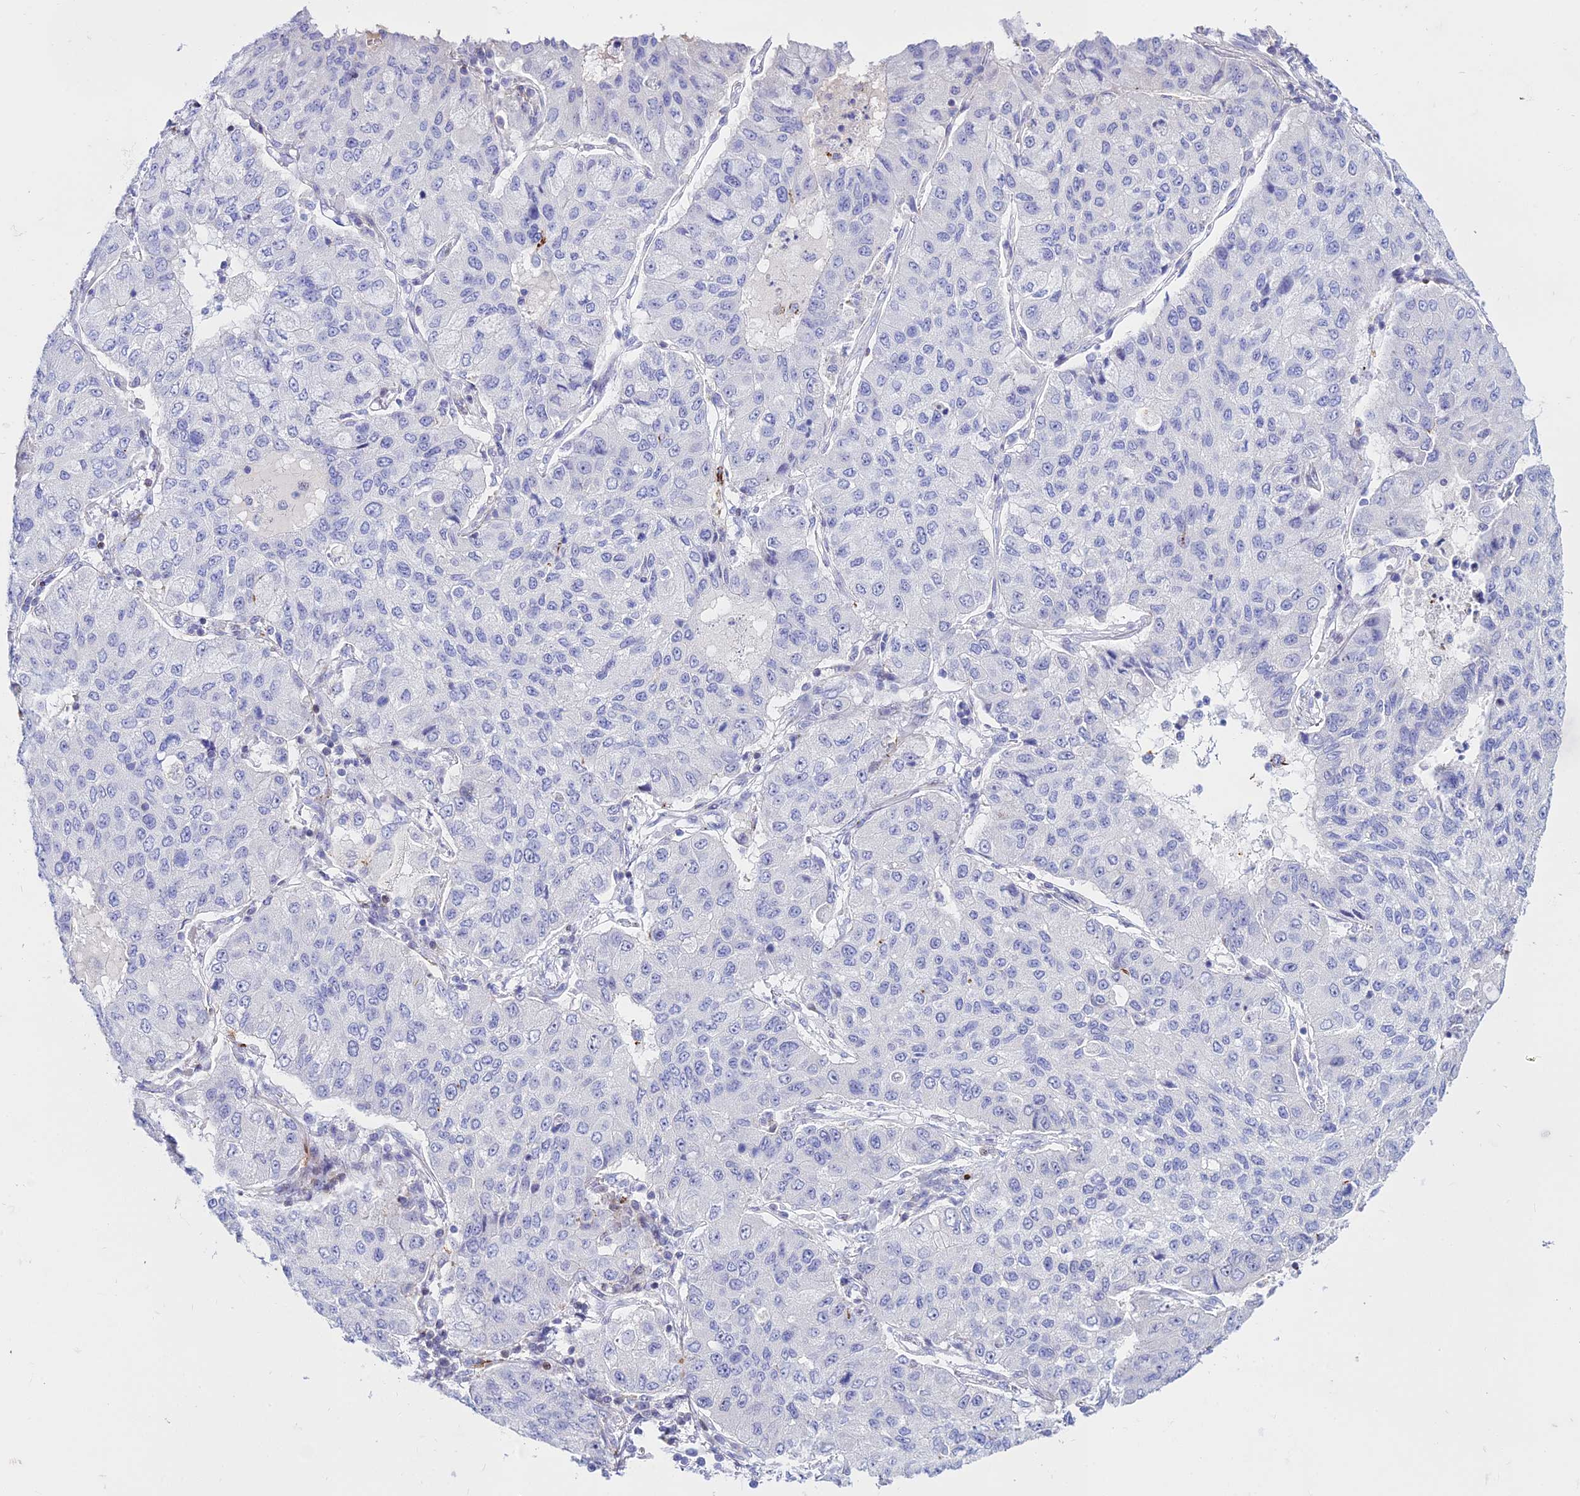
{"staining": {"intensity": "negative", "quantity": "none", "location": "none"}, "tissue": "lung cancer", "cell_type": "Tumor cells", "image_type": "cancer", "snomed": [{"axis": "morphology", "description": "Squamous cell carcinoma, NOS"}, {"axis": "topography", "description": "Lung"}], "caption": "A high-resolution photomicrograph shows immunohistochemistry (IHC) staining of lung squamous cell carcinoma, which reveals no significant staining in tumor cells.", "gene": "DLX1", "patient": {"sex": "male", "age": 74}}